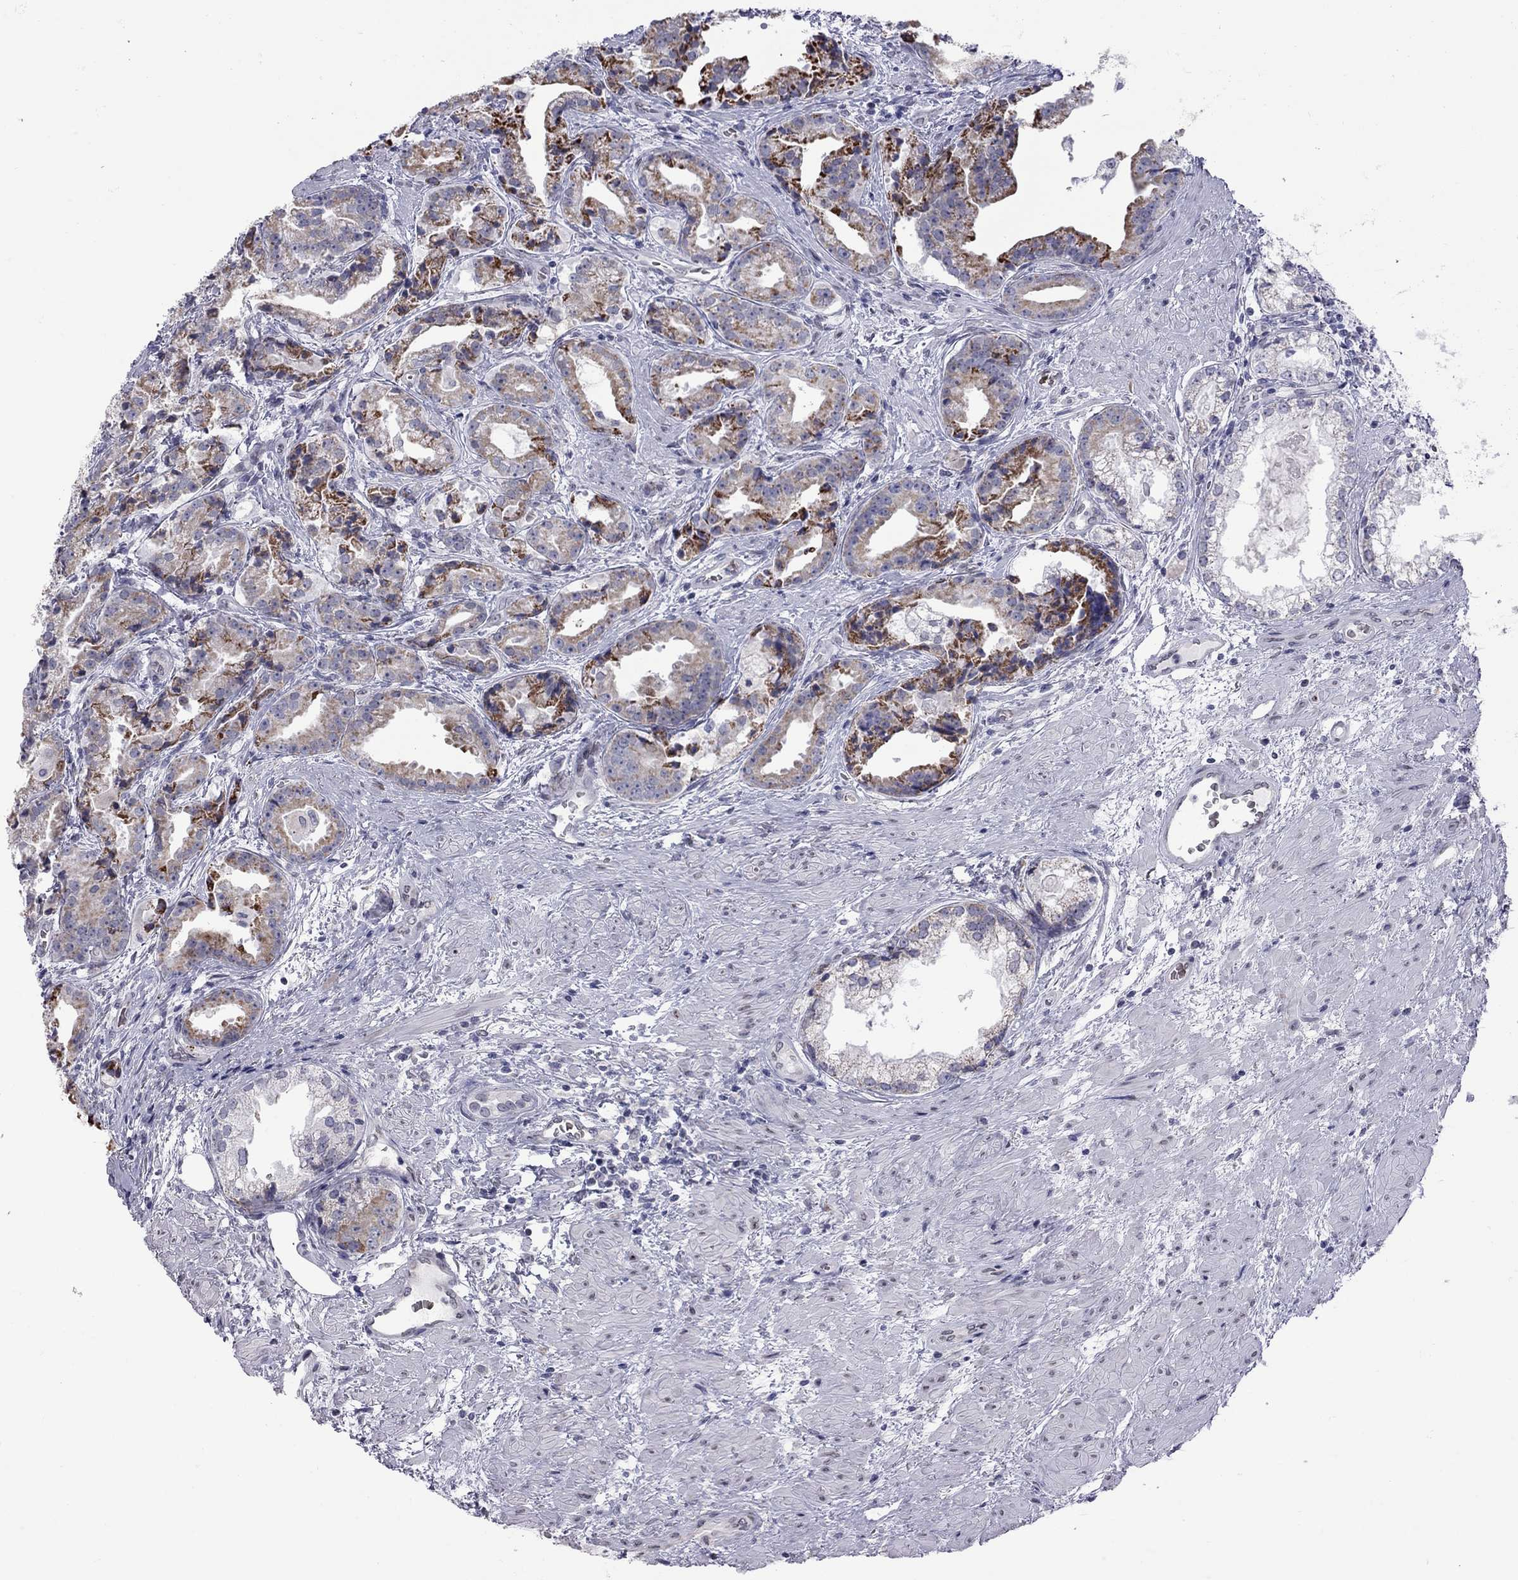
{"staining": {"intensity": "moderate", "quantity": "<25%", "location": "cytoplasmic/membranous"}, "tissue": "prostate cancer", "cell_type": "Tumor cells", "image_type": "cancer", "snomed": [{"axis": "morphology", "description": "Adenocarcinoma, NOS"}, {"axis": "morphology", "description": "Adenocarcinoma, High grade"}, {"axis": "topography", "description": "Prostate"}], "caption": "Human prostate high-grade adenocarcinoma stained with a brown dye demonstrates moderate cytoplasmic/membranous positive expression in about <25% of tumor cells.", "gene": "CLTCL1", "patient": {"sex": "male", "age": 64}}